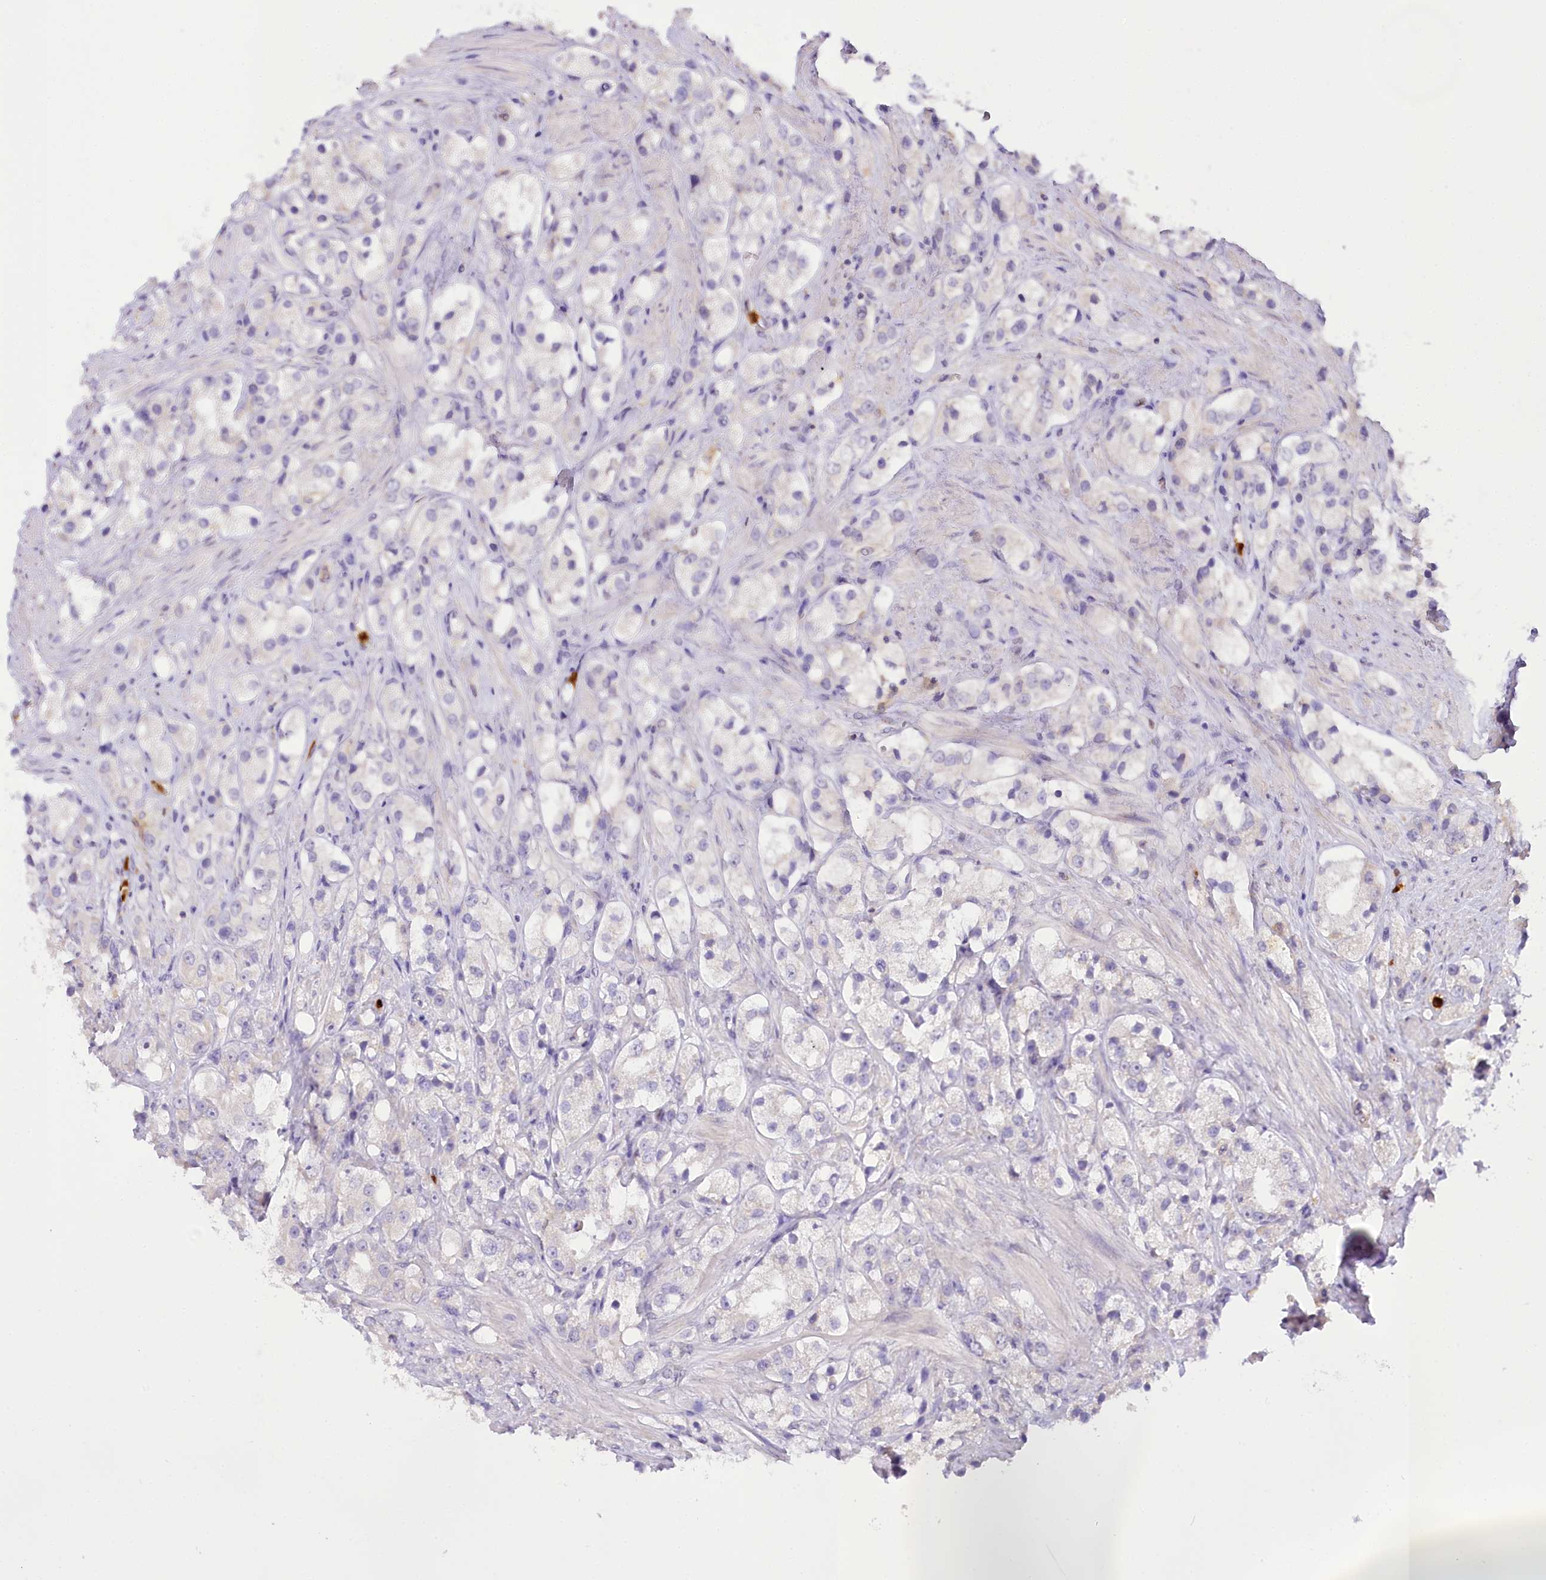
{"staining": {"intensity": "negative", "quantity": "none", "location": "none"}, "tissue": "prostate cancer", "cell_type": "Tumor cells", "image_type": "cancer", "snomed": [{"axis": "morphology", "description": "Adenocarcinoma, NOS"}, {"axis": "topography", "description": "Prostate"}], "caption": "Immunohistochemistry (IHC) of human prostate cancer reveals no expression in tumor cells.", "gene": "DPYD", "patient": {"sex": "male", "age": 79}}